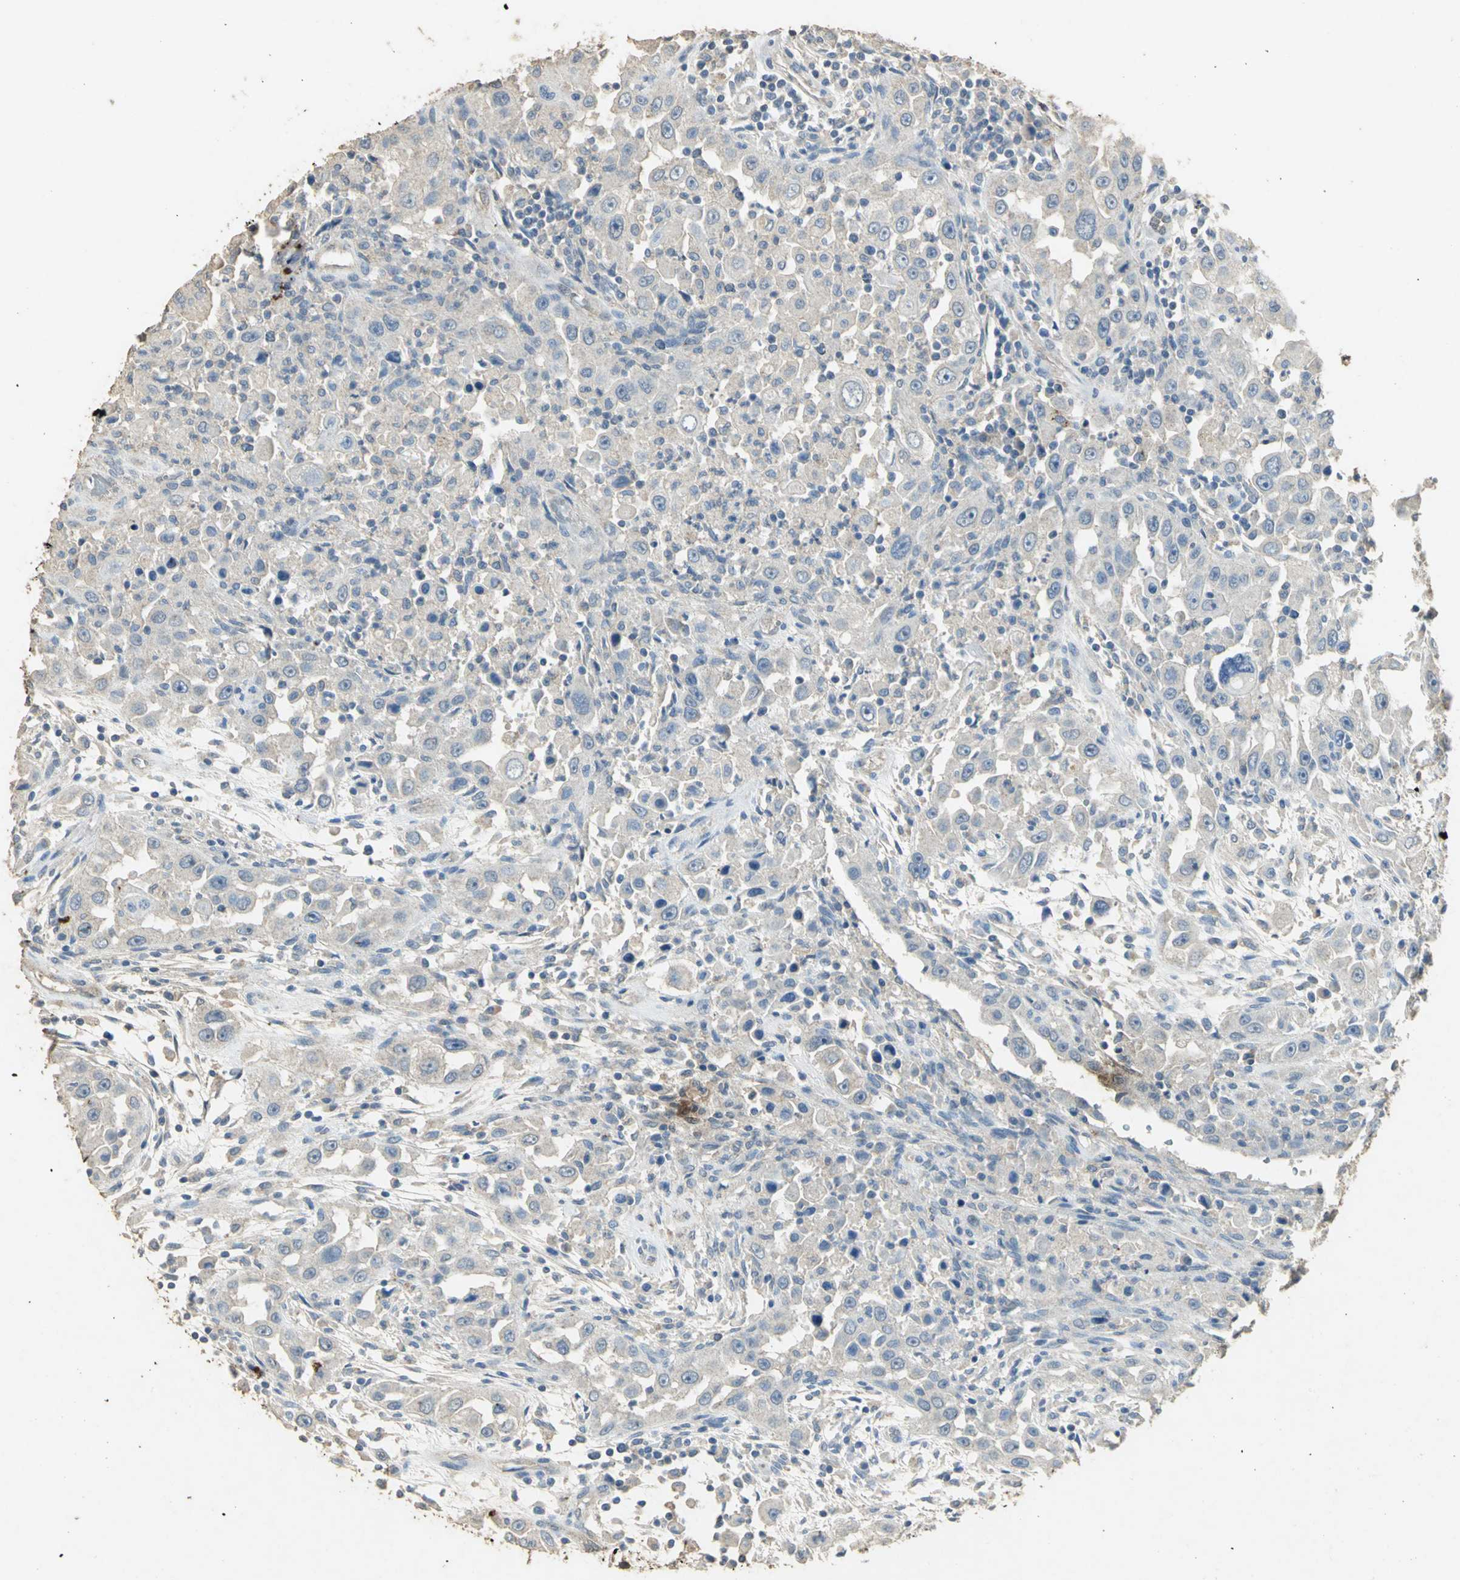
{"staining": {"intensity": "negative", "quantity": "none", "location": "none"}, "tissue": "head and neck cancer", "cell_type": "Tumor cells", "image_type": "cancer", "snomed": [{"axis": "morphology", "description": "Carcinoma, NOS"}, {"axis": "topography", "description": "Head-Neck"}], "caption": "Photomicrograph shows no significant protein staining in tumor cells of carcinoma (head and neck). The staining was performed using DAB to visualize the protein expression in brown, while the nuclei were stained in blue with hematoxylin (Magnification: 20x).", "gene": "ASB9", "patient": {"sex": "male", "age": 87}}